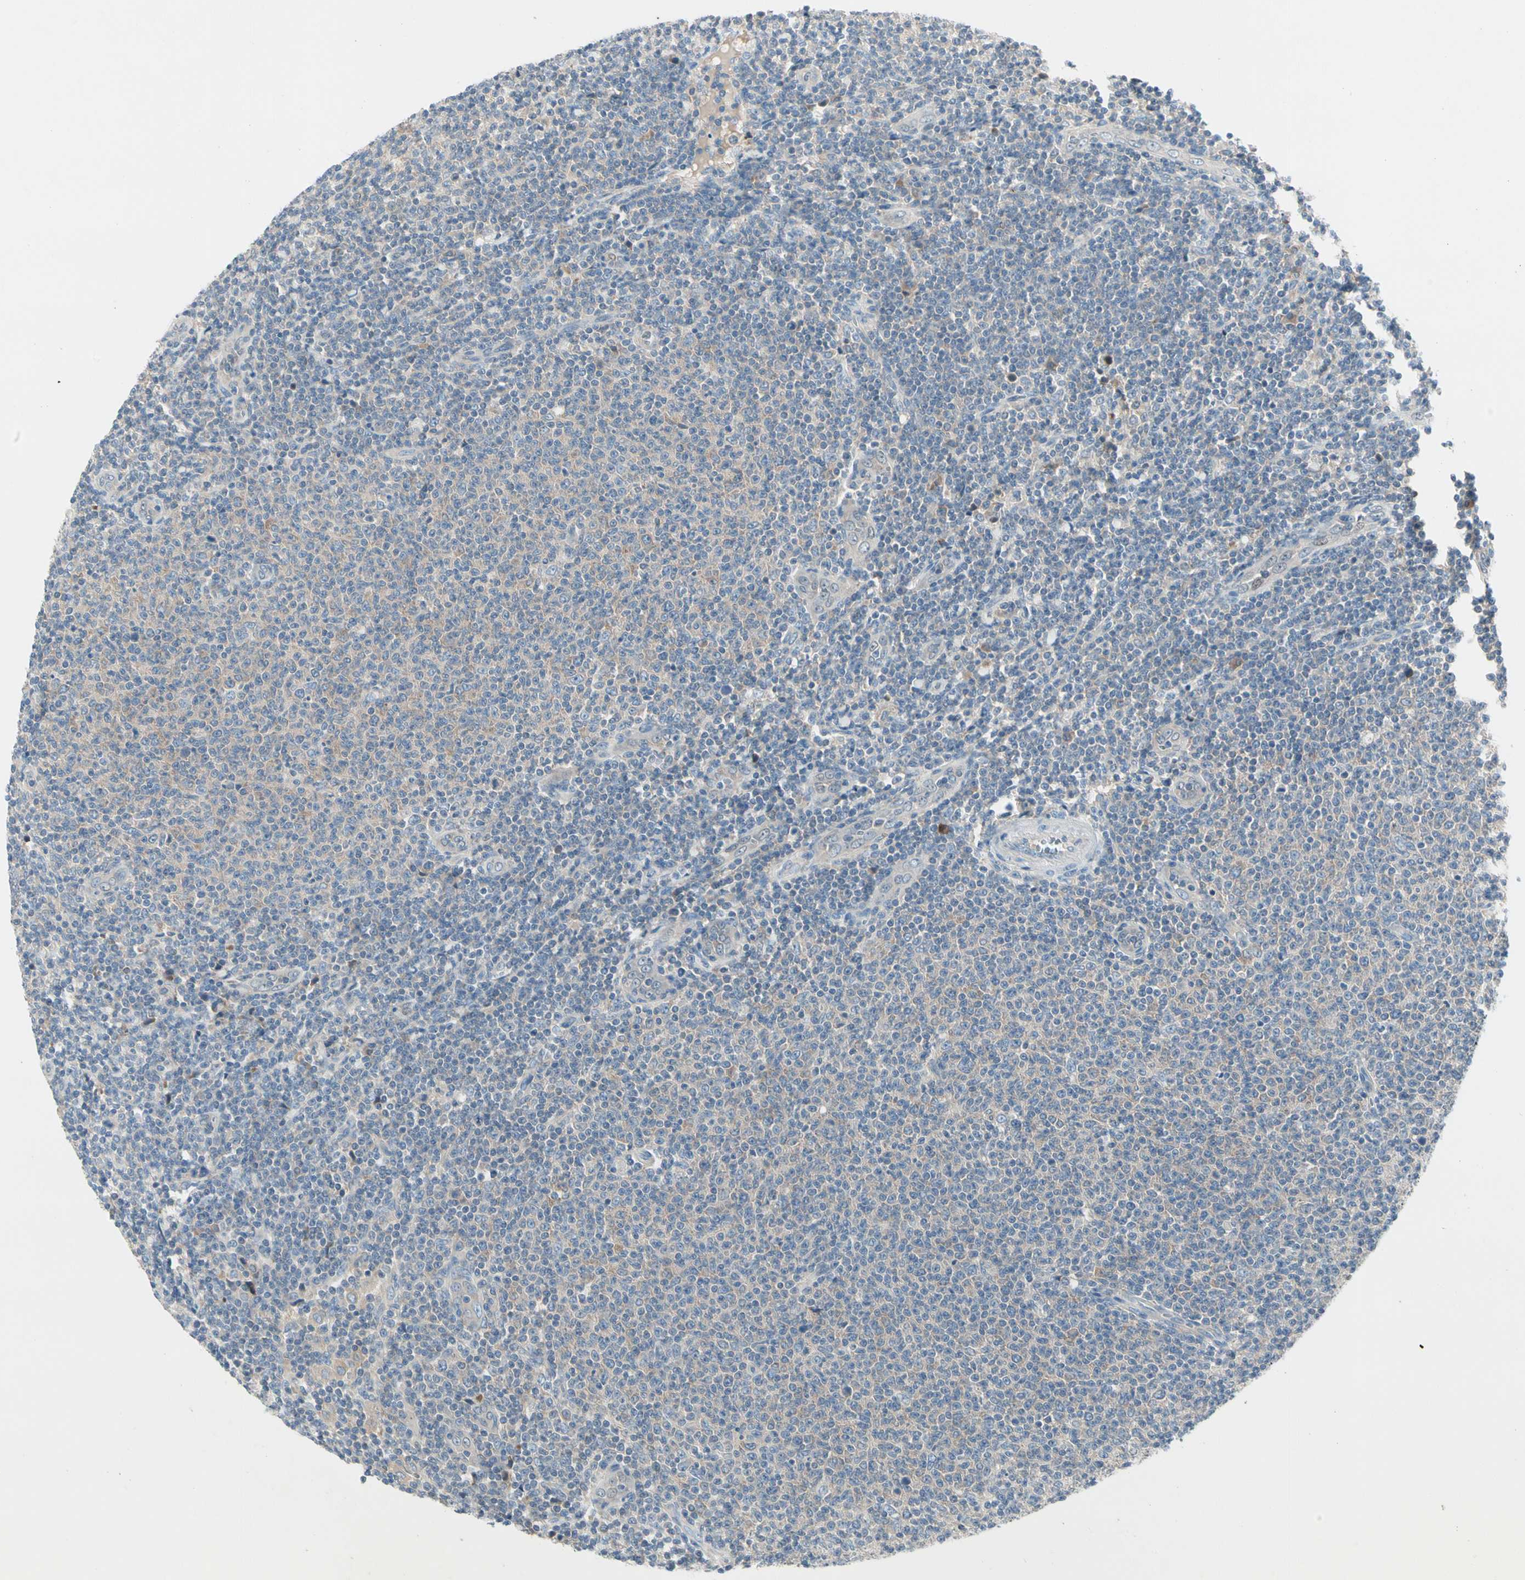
{"staining": {"intensity": "weak", "quantity": "25%-75%", "location": "cytoplasmic/membranous"}, "tissue": "lymphoma", "cell_type": "Tumor cells", "image_type": "cancer", "snomed": [{"axis": "morphology", "description": "Malignant lymphoma, non-Hodgkin's type, Low grade"}, {"axis": "topography", "description": "Lymph node"}], "caption": "Brown immunohistochemical staining in malignant lymphoma, non-Hodgkin's type (low-grade) reveals weak cytoplasmic/membranous positivity in about 25%-75% of tumor cells.", "gene": "IL1R1", "patient": {"sex": "male", "age": 66}}